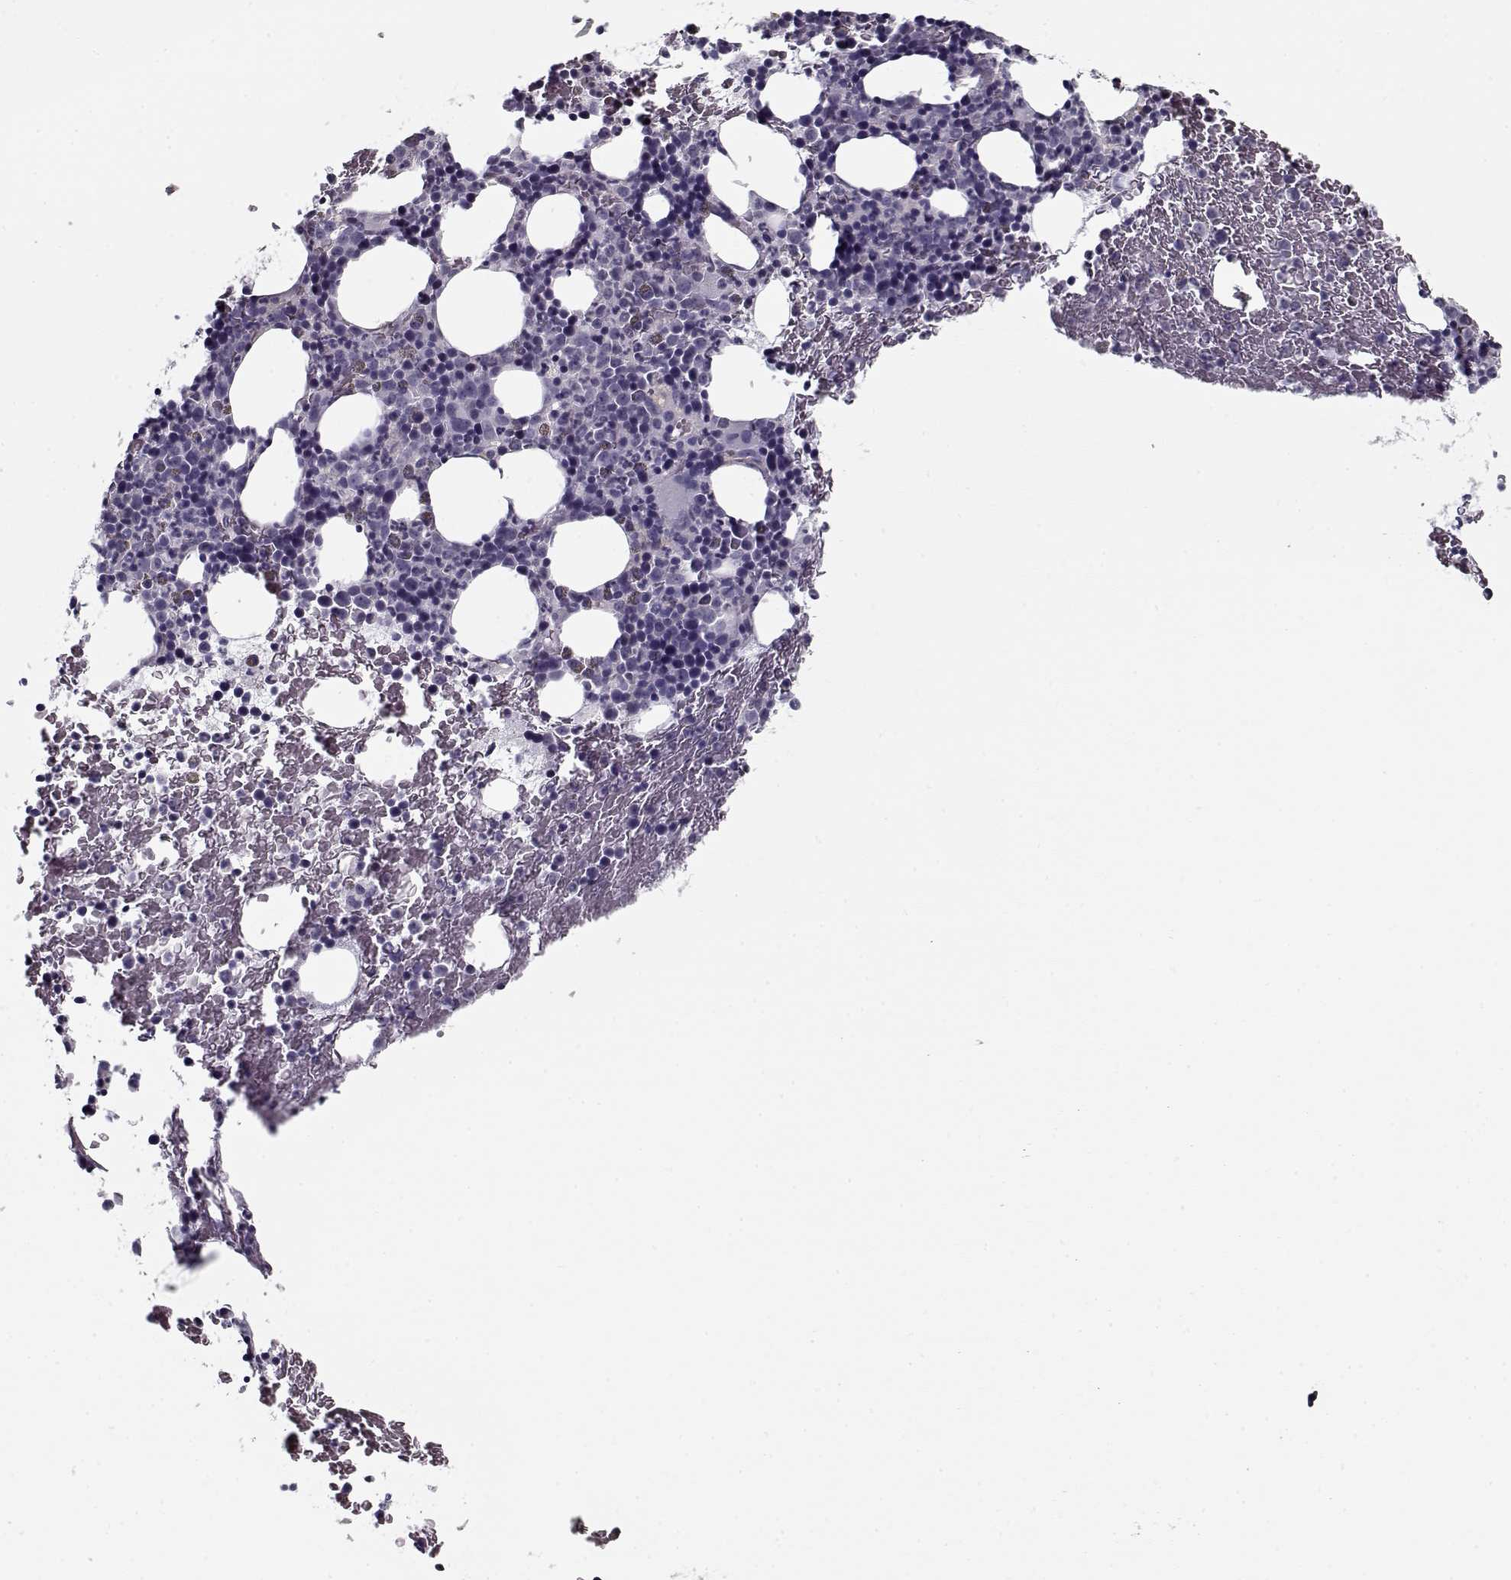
{"staining": {"intensity": "negative", "quantity": "none", "location": "none"}, "tissue": "bone marrow", "cell_type": "Hematopoietic cells", "image_type": "normal", "snomed": [{"axis": "morphology", "description": "Normal tissue, NOS"}, {"axis": "topography", "description": "Bone marrow"}], "caption": "This is an immunohistochemistry (IHC) photomicrograph of unremarkable bone marrow. There is no staining in hematopoietic cells.", "gene": "RNF32", "patient": {"sex": "male", "age": 72}}